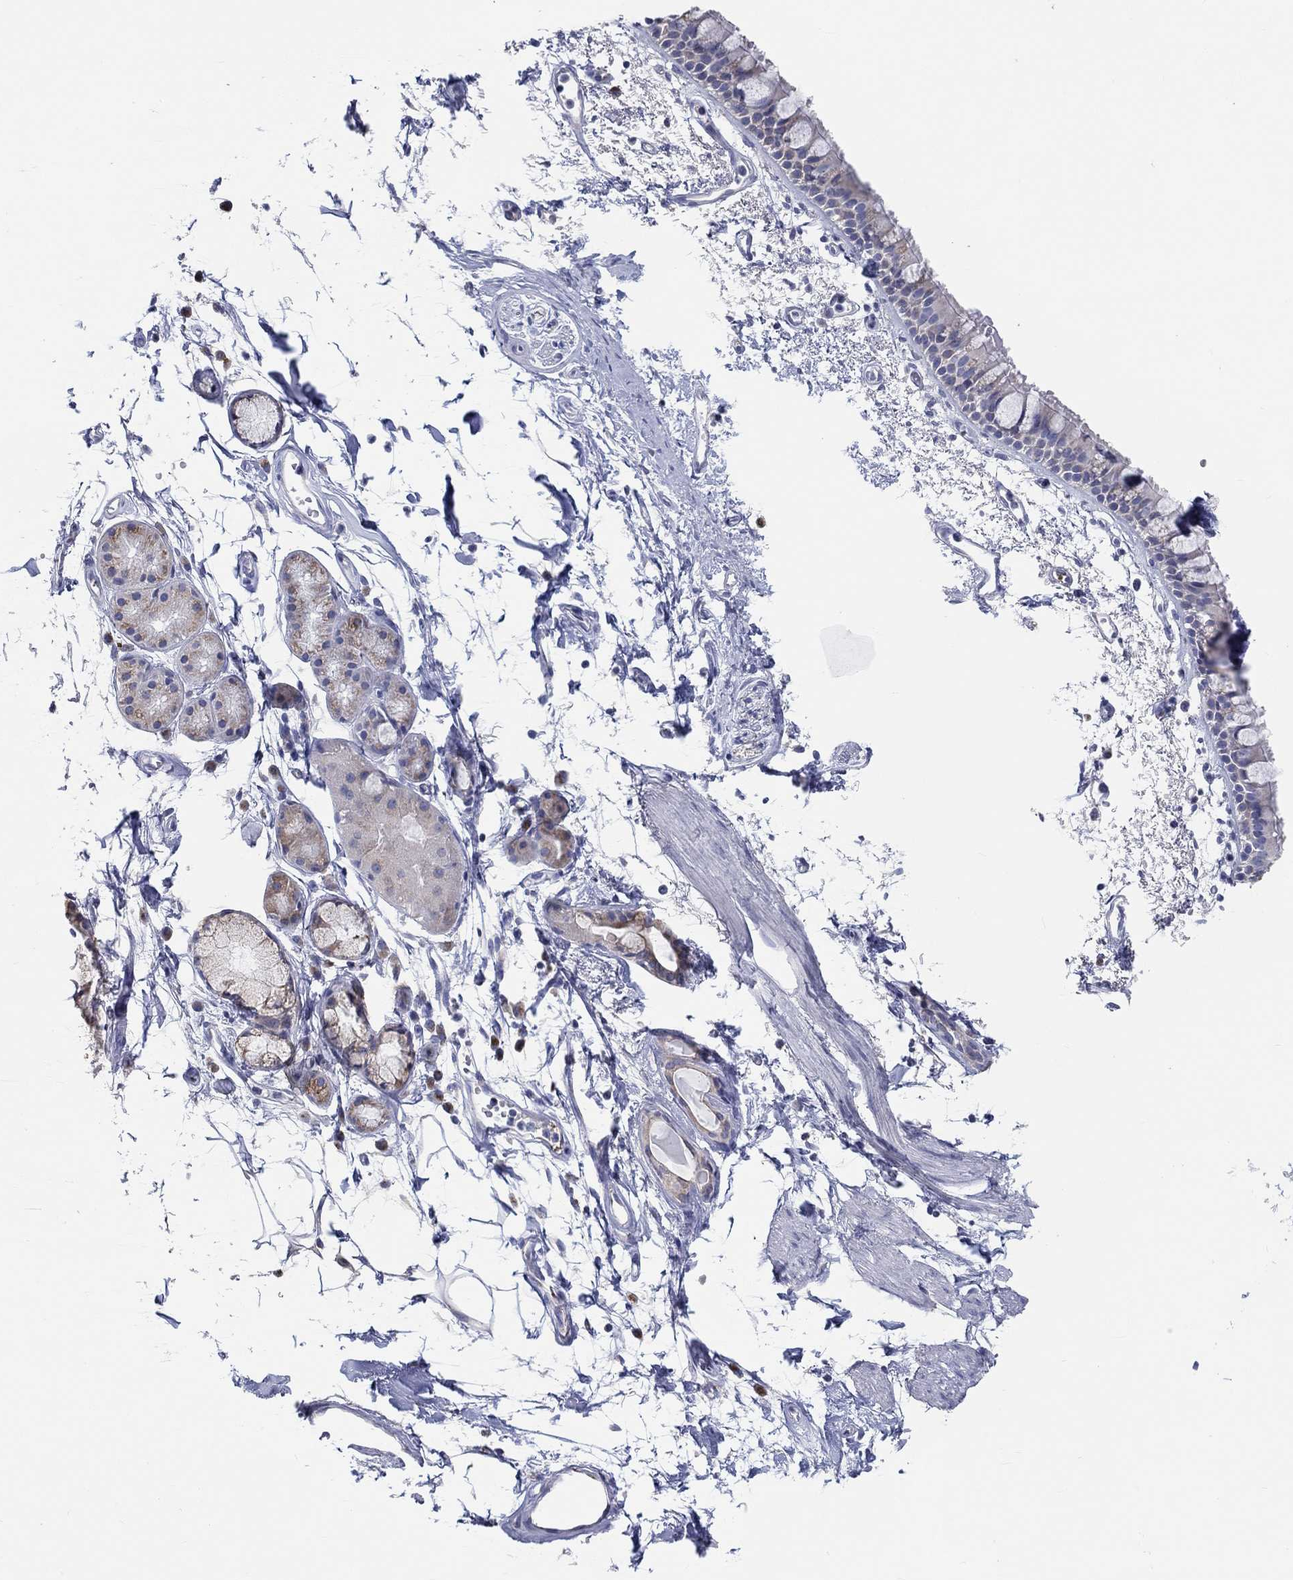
{"staining": {"intensity": "negative", "quantity": "none", "location": "none"}, "tissue": "bronchus", "cell_type": "Respiratory epithelial cells", "image_type": "normal", "snomed": [{"axis": "morphology", "description": "Normal tissue, NOS"}, {"axis": "topography", "description": "Cartilage tissue"}, {"axis": "topography", "description": "Bronchus"}], "caption": "Protein analysis of benign bronchus reveals no significant positivity in respiratory epithelial cells. Brightfield microscopy of IHC stained with DAB (brown) and hematoxylin (blue), captured at high magnification.", "gene": "LRRC4C", "patient": {"sex": "male", "age": 66}}